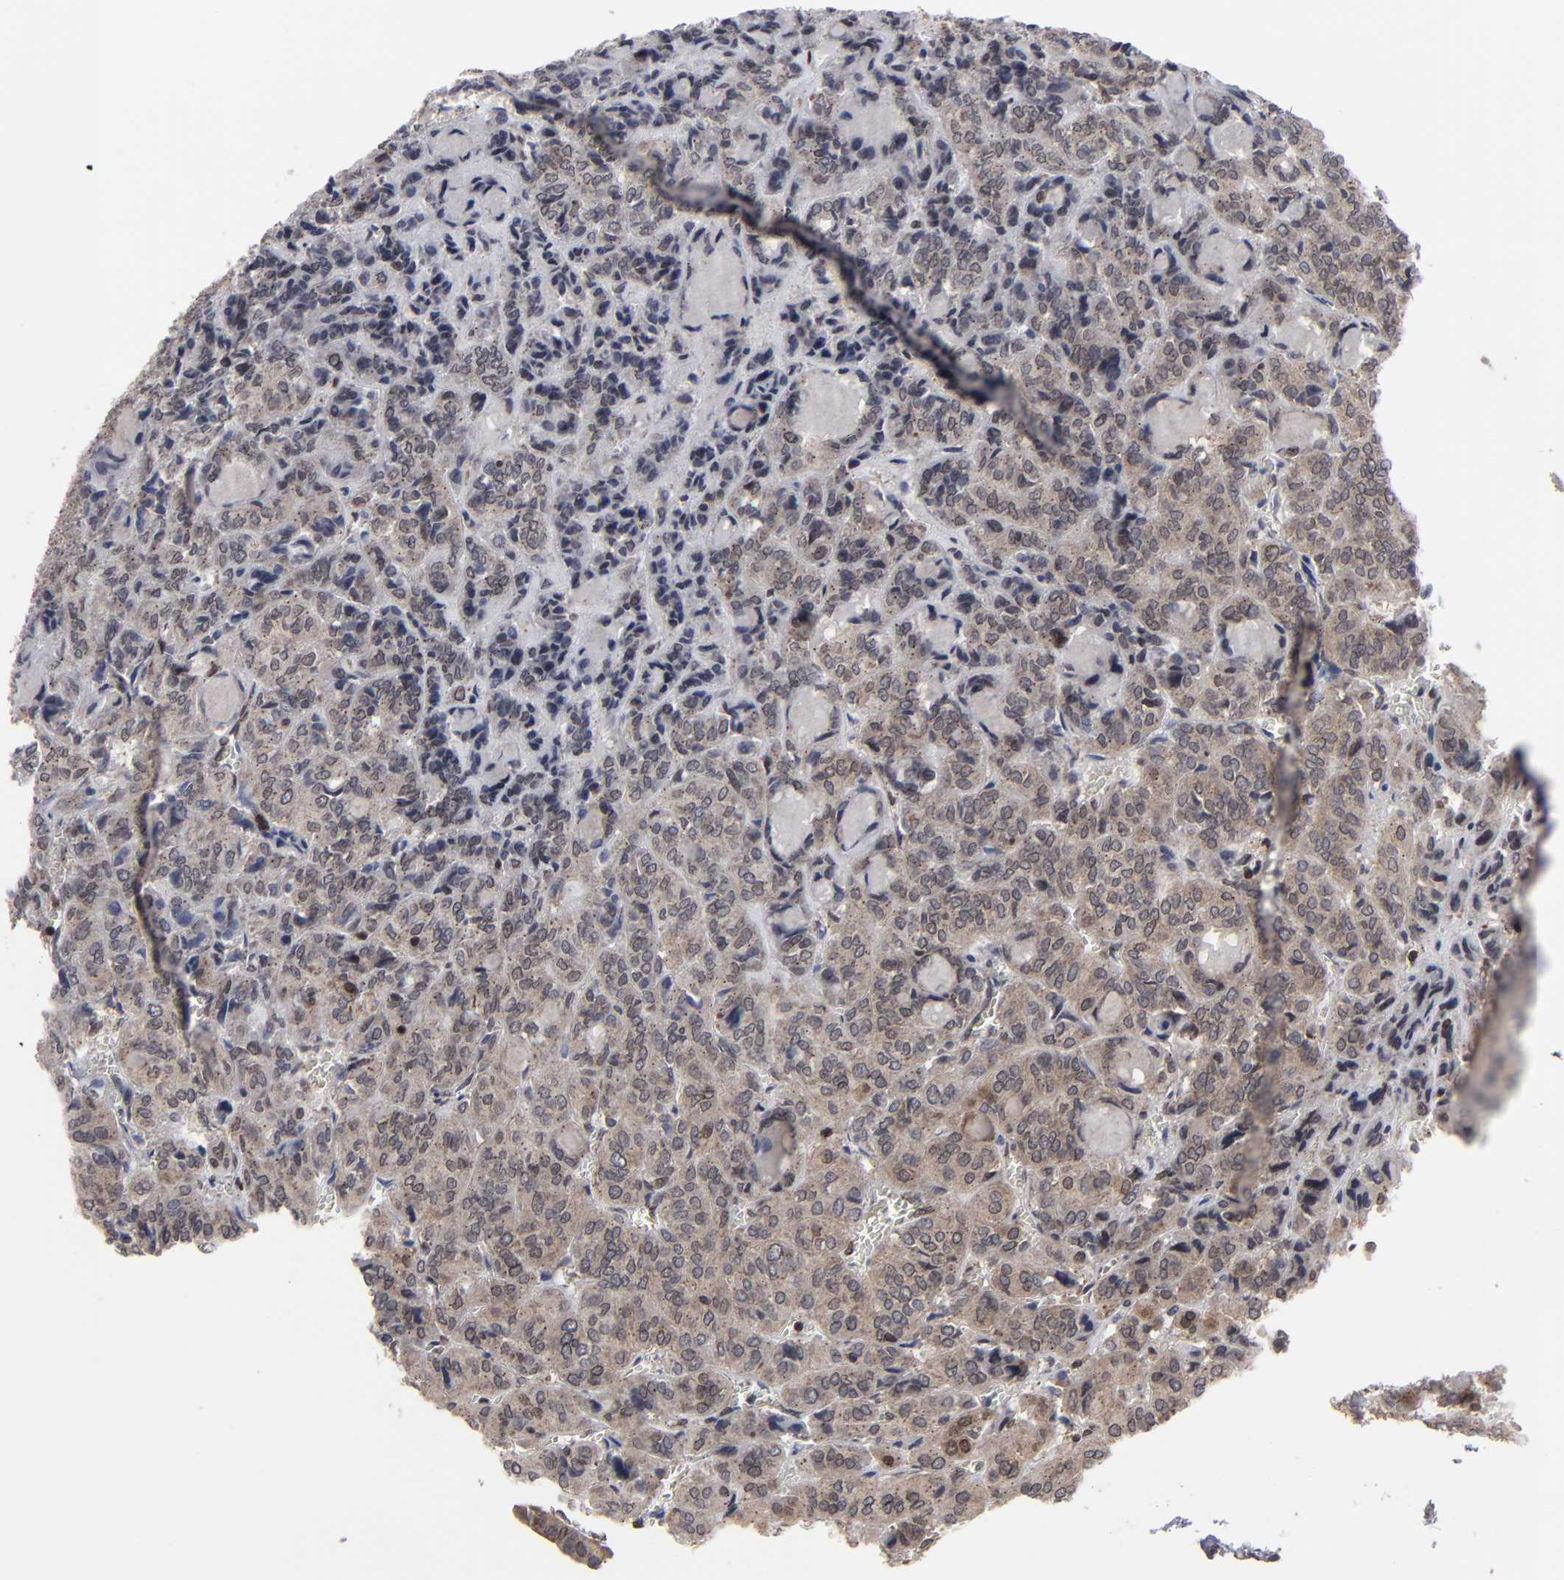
{"staining": {"intensity": "moderate", "quantity": ">75%", "location": "cytoplasmic/membranous,nuclear"}, "tissue": "thyroid cancer", "cell_type": "Tumor cells", "image_type": "cancer", "snomed": [{"axis": "morphology", "description": "Follicular adenoma carcinoma, NOS"}, {"axis": "topography", "description": "Thyroid gland"}], "caption": "An image of human follicular adenoma carcinoma (thyroid) stained for a protein displays moderate cytoplasmic/membranous and nuclear brown staining in tumor cells.", "gene": "KIAA2026", "patient": {"sex": "female", "age": 71}}